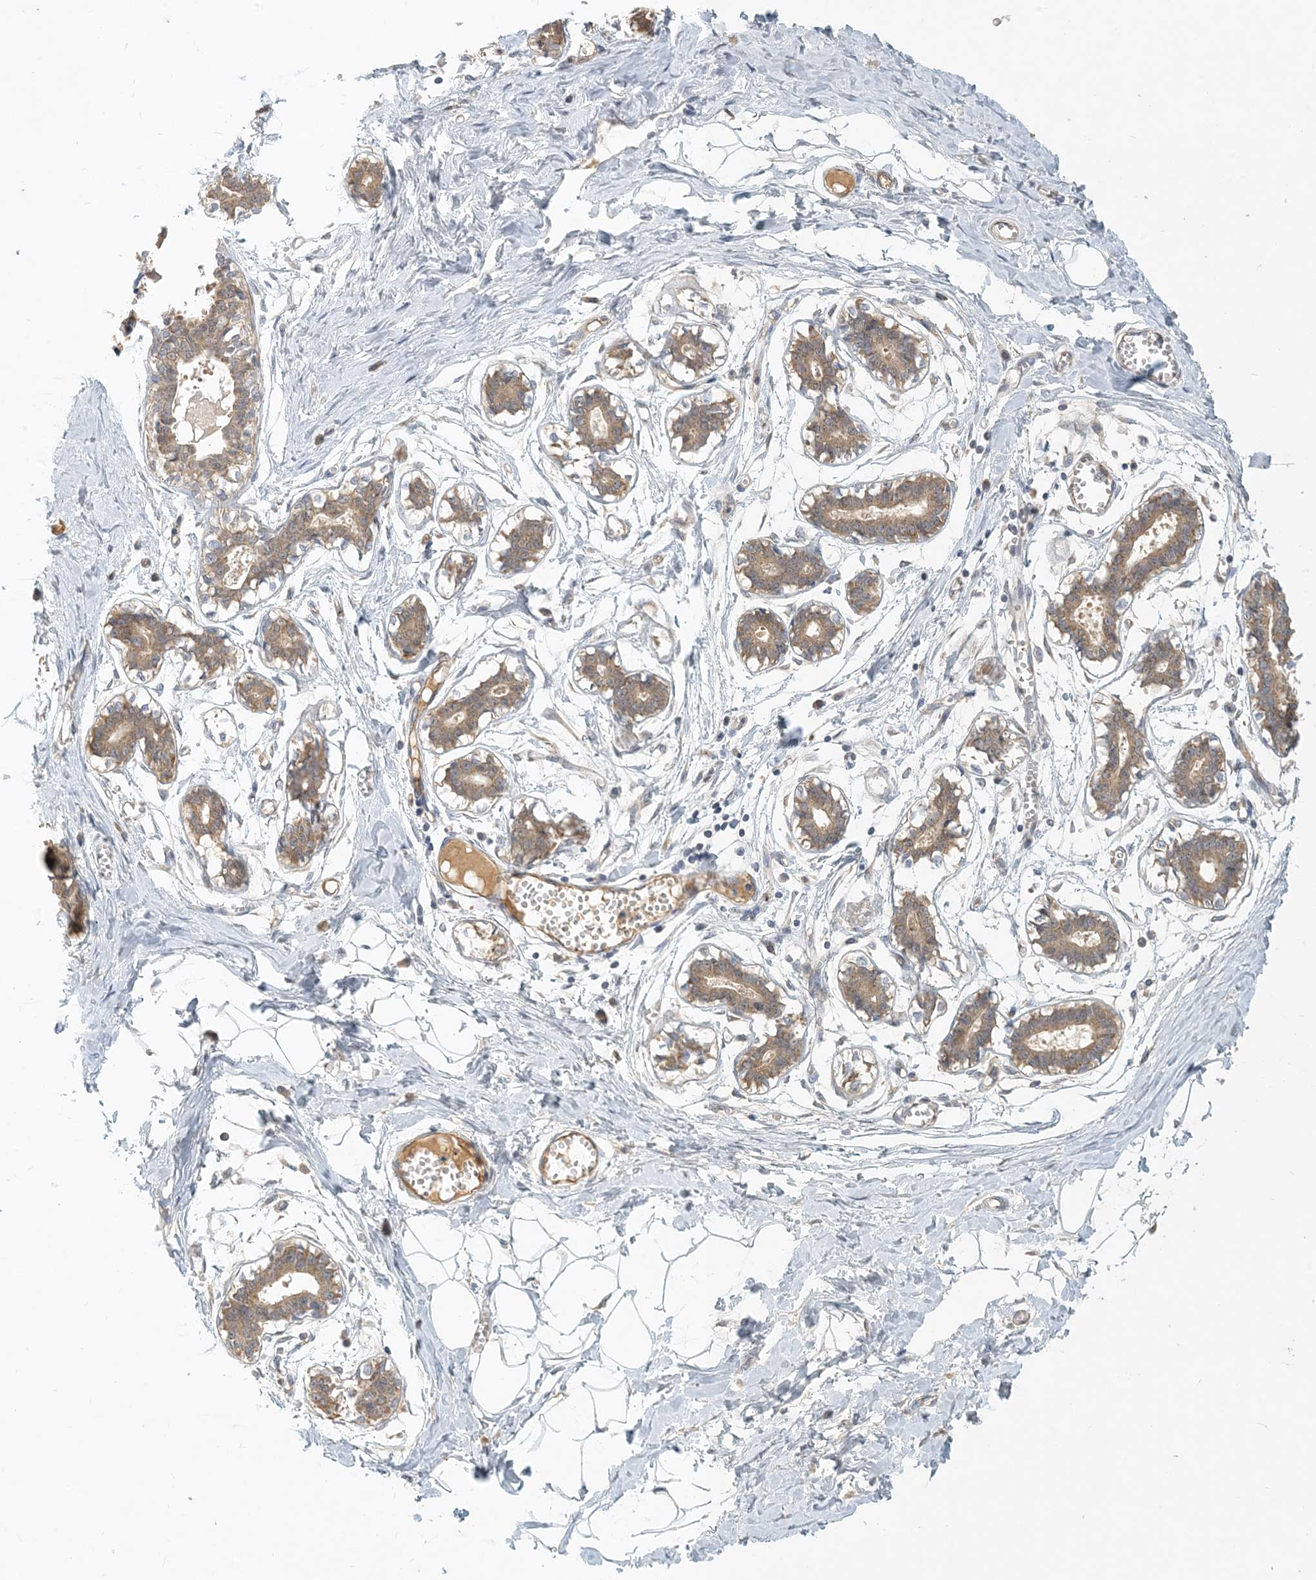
{"staining": {"intensity": "negative", "quantity": "none", "location": "none"}, "tissue": "breast", "cell_type": "Adipocytes", "image_type": "normal", "snomed": [{"axis": "morphology", "description": "Normal tissue, NOS"}, {"axis": "topography", "description": "Breast"}], "caption": "The image demonstrates no staining of adipocytes in unremarkable breast. (DAB immunohistochemistry with hematoxylin counter stain).", "gene": "ZBTB3", "patient": {"sex": "female", "age": 27}}